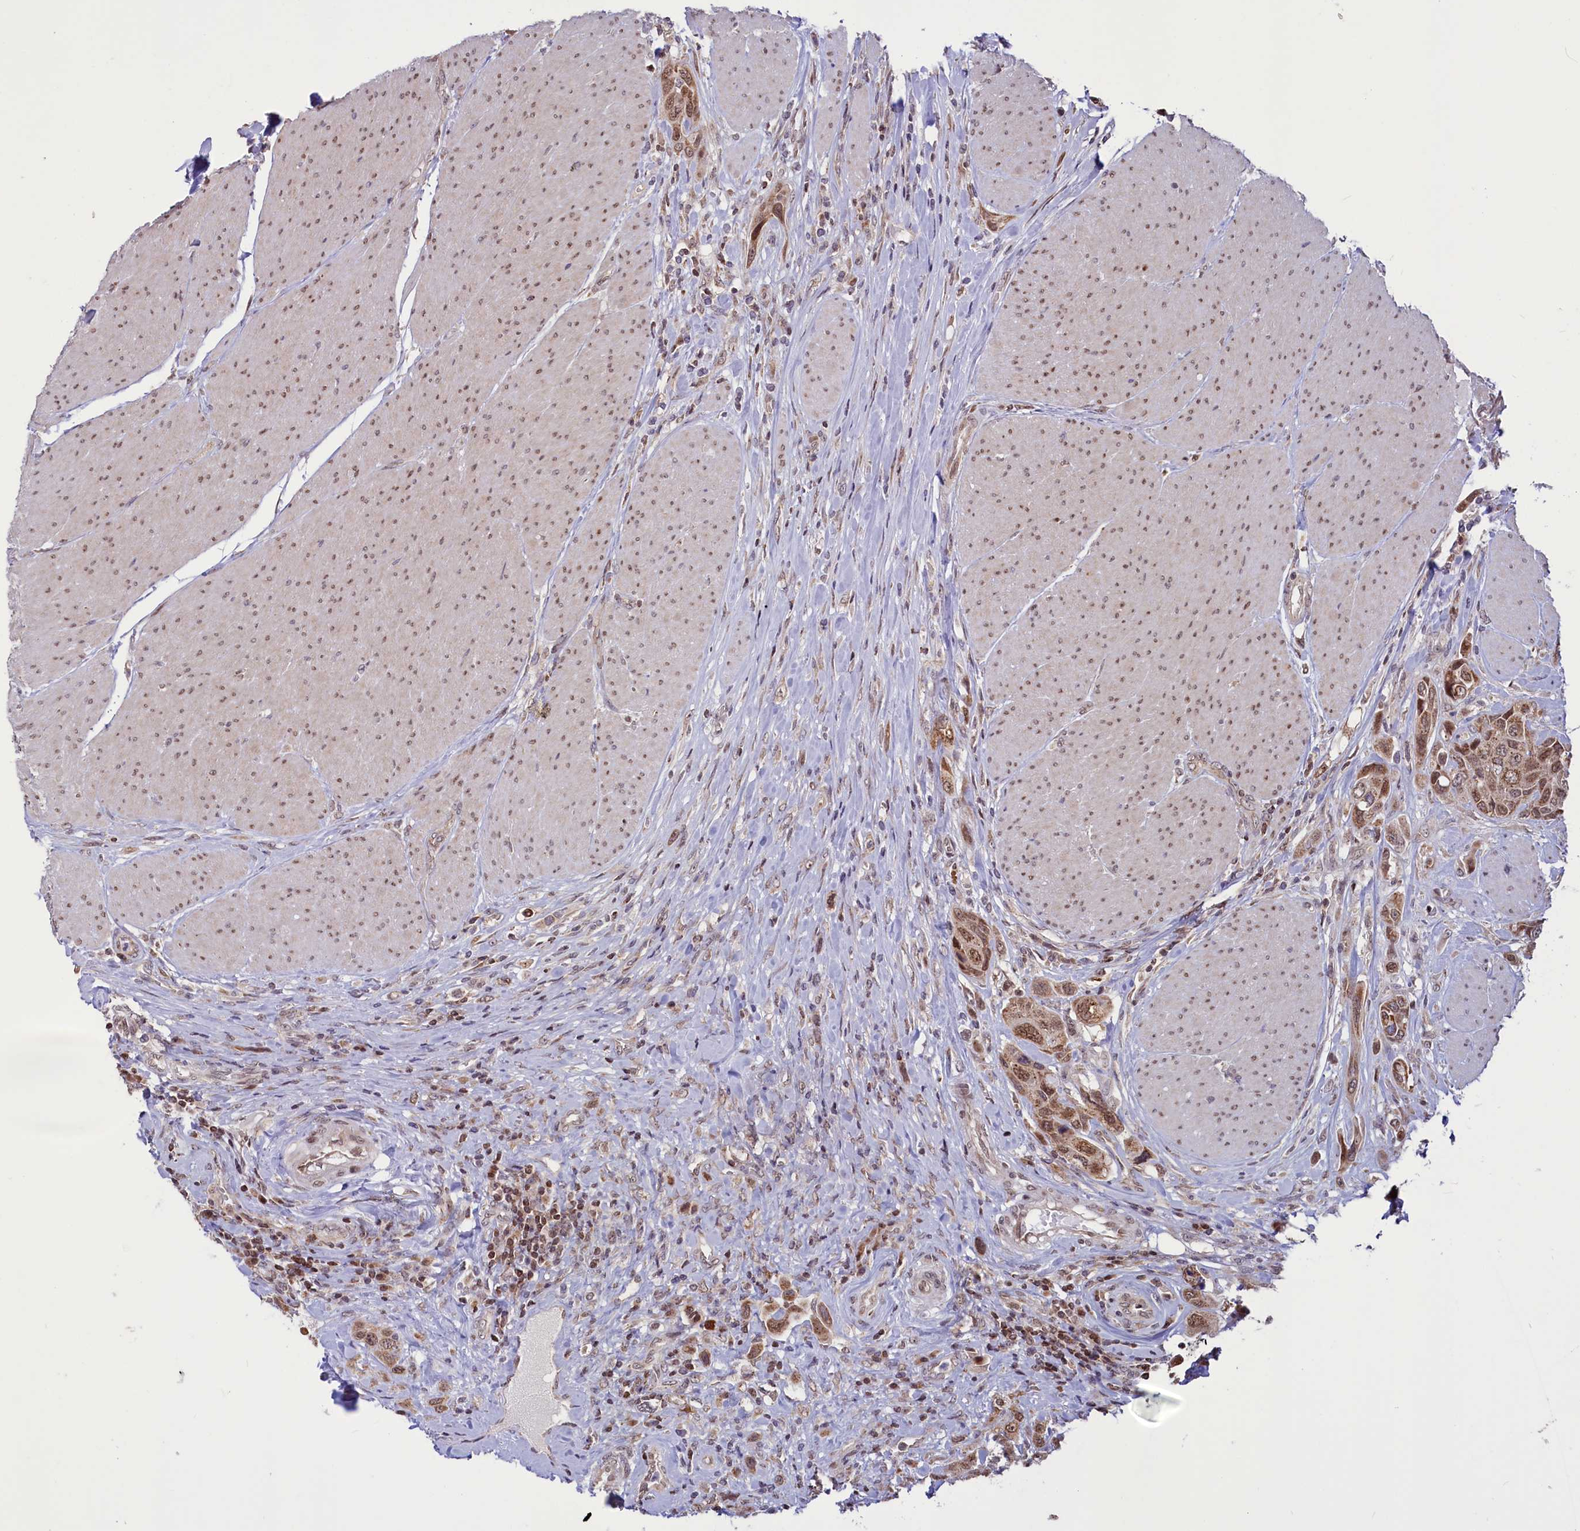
{"staining": {"intensity": "moderate", "quantity": ">75%", "location": "cytoplasmic/membranous,nuclear"}, "tissue": "urothelial cancer", "cell_type": "Tumor cells", "image_type": "cancer", "snomed": [{"axis": "morphology", "description": "Urothelial carcinoma, High grade"}, {"axis": "topography", "description": "Urinary bladder"}], "caption": "Tumor cells exhibit medium levels of moderate cytoplasmic/membranous and nuclear staining in about >75% of cells in human high-grade urothelial carcinoma.", "gene": "PHC3", "patient": {"sex": "male", "age": 50}}